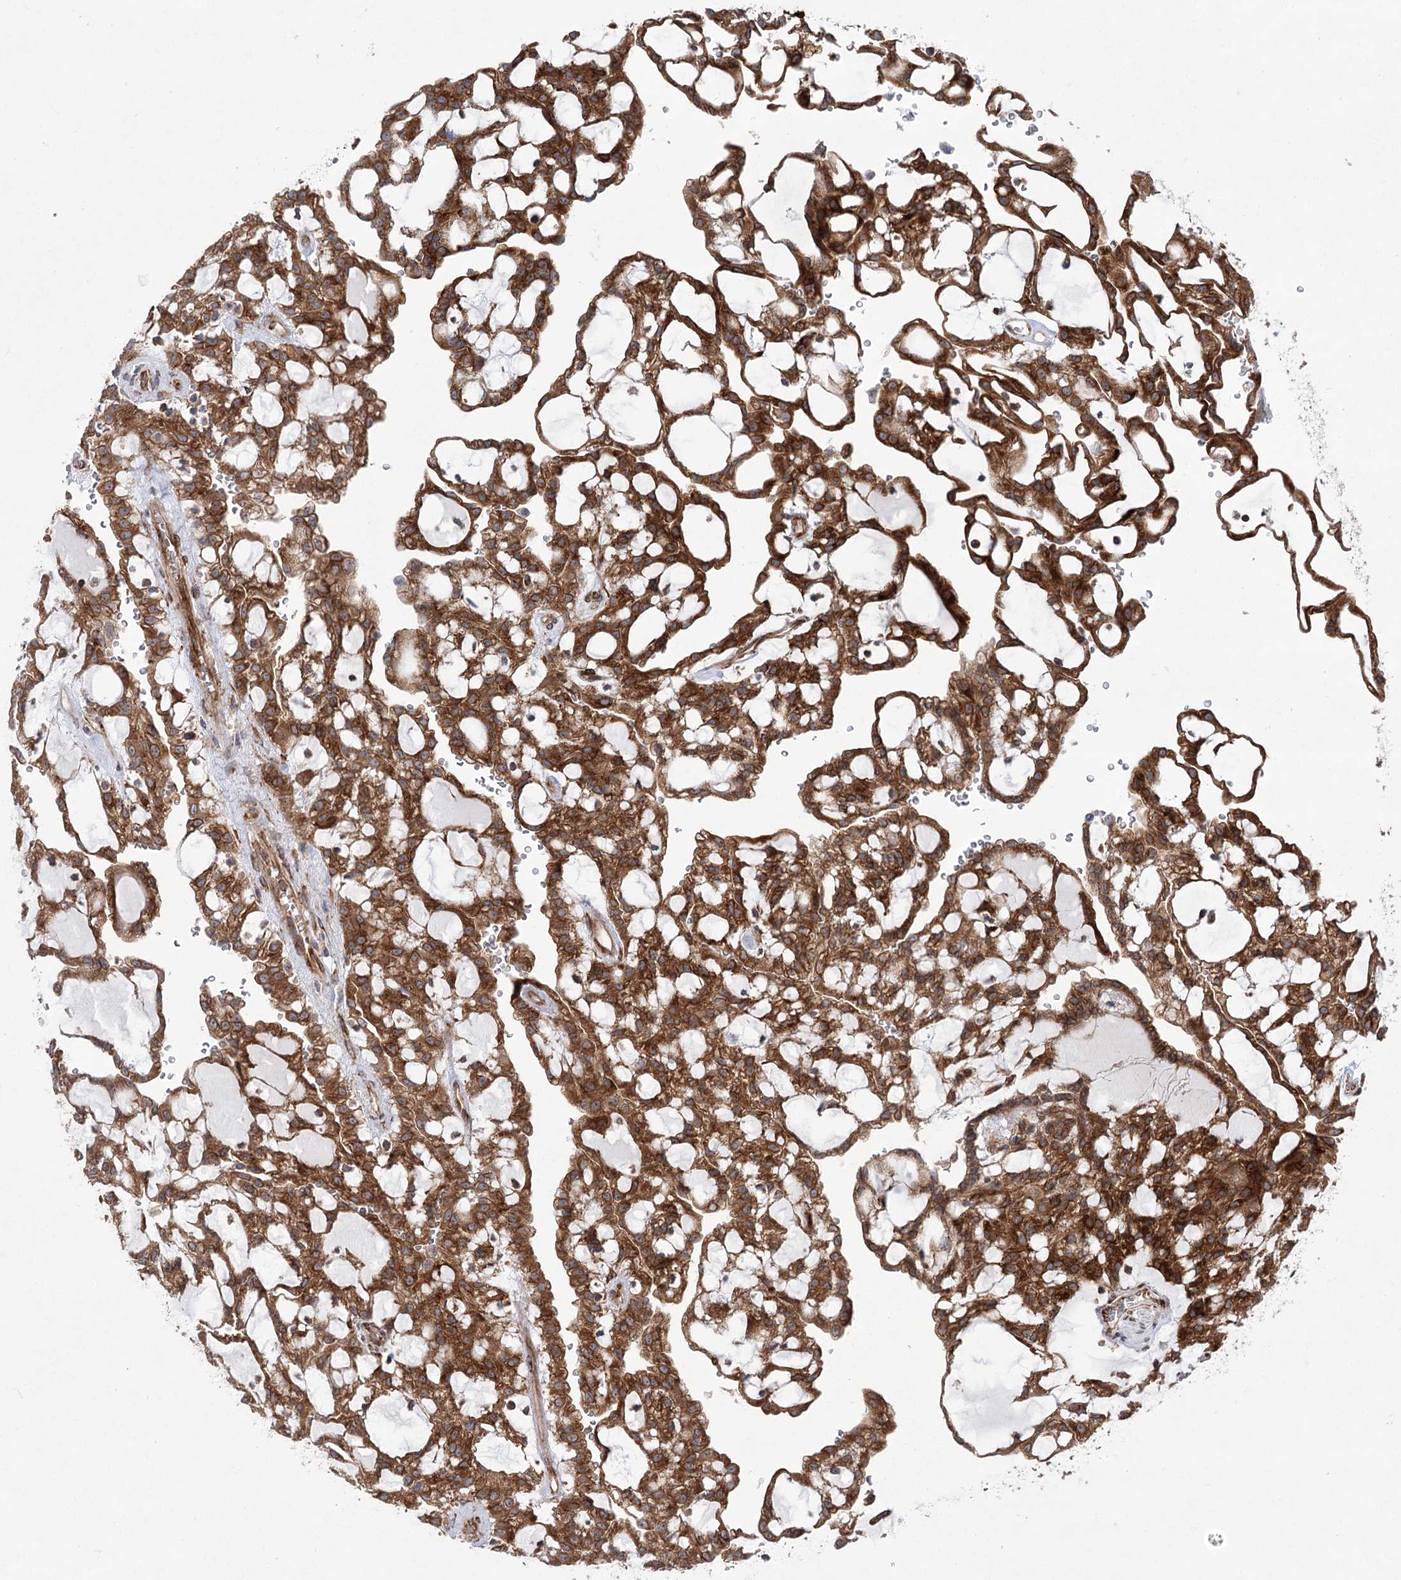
{"staining": {"intensity": "strong", "quantity": ">75%", "location": "cytoplasmic/membranous"}, "tissue": "renal cancer", "cell_type": "Tumor cells", "image_type": "cancer", "snomed": [{"axis": "morphology", "description": "Adenocarcinoma, NOS"}, {"axis": "topography", "description": "Kidney"}], "caption": "Human renal adenocarcinoma stained for a protein (brown) displays strong cytoplasmic/membranous positive positivity in approximately >75% of tumor cells.", "gene": "VWA2", "patient": {"sex": "male", "age": 63}}